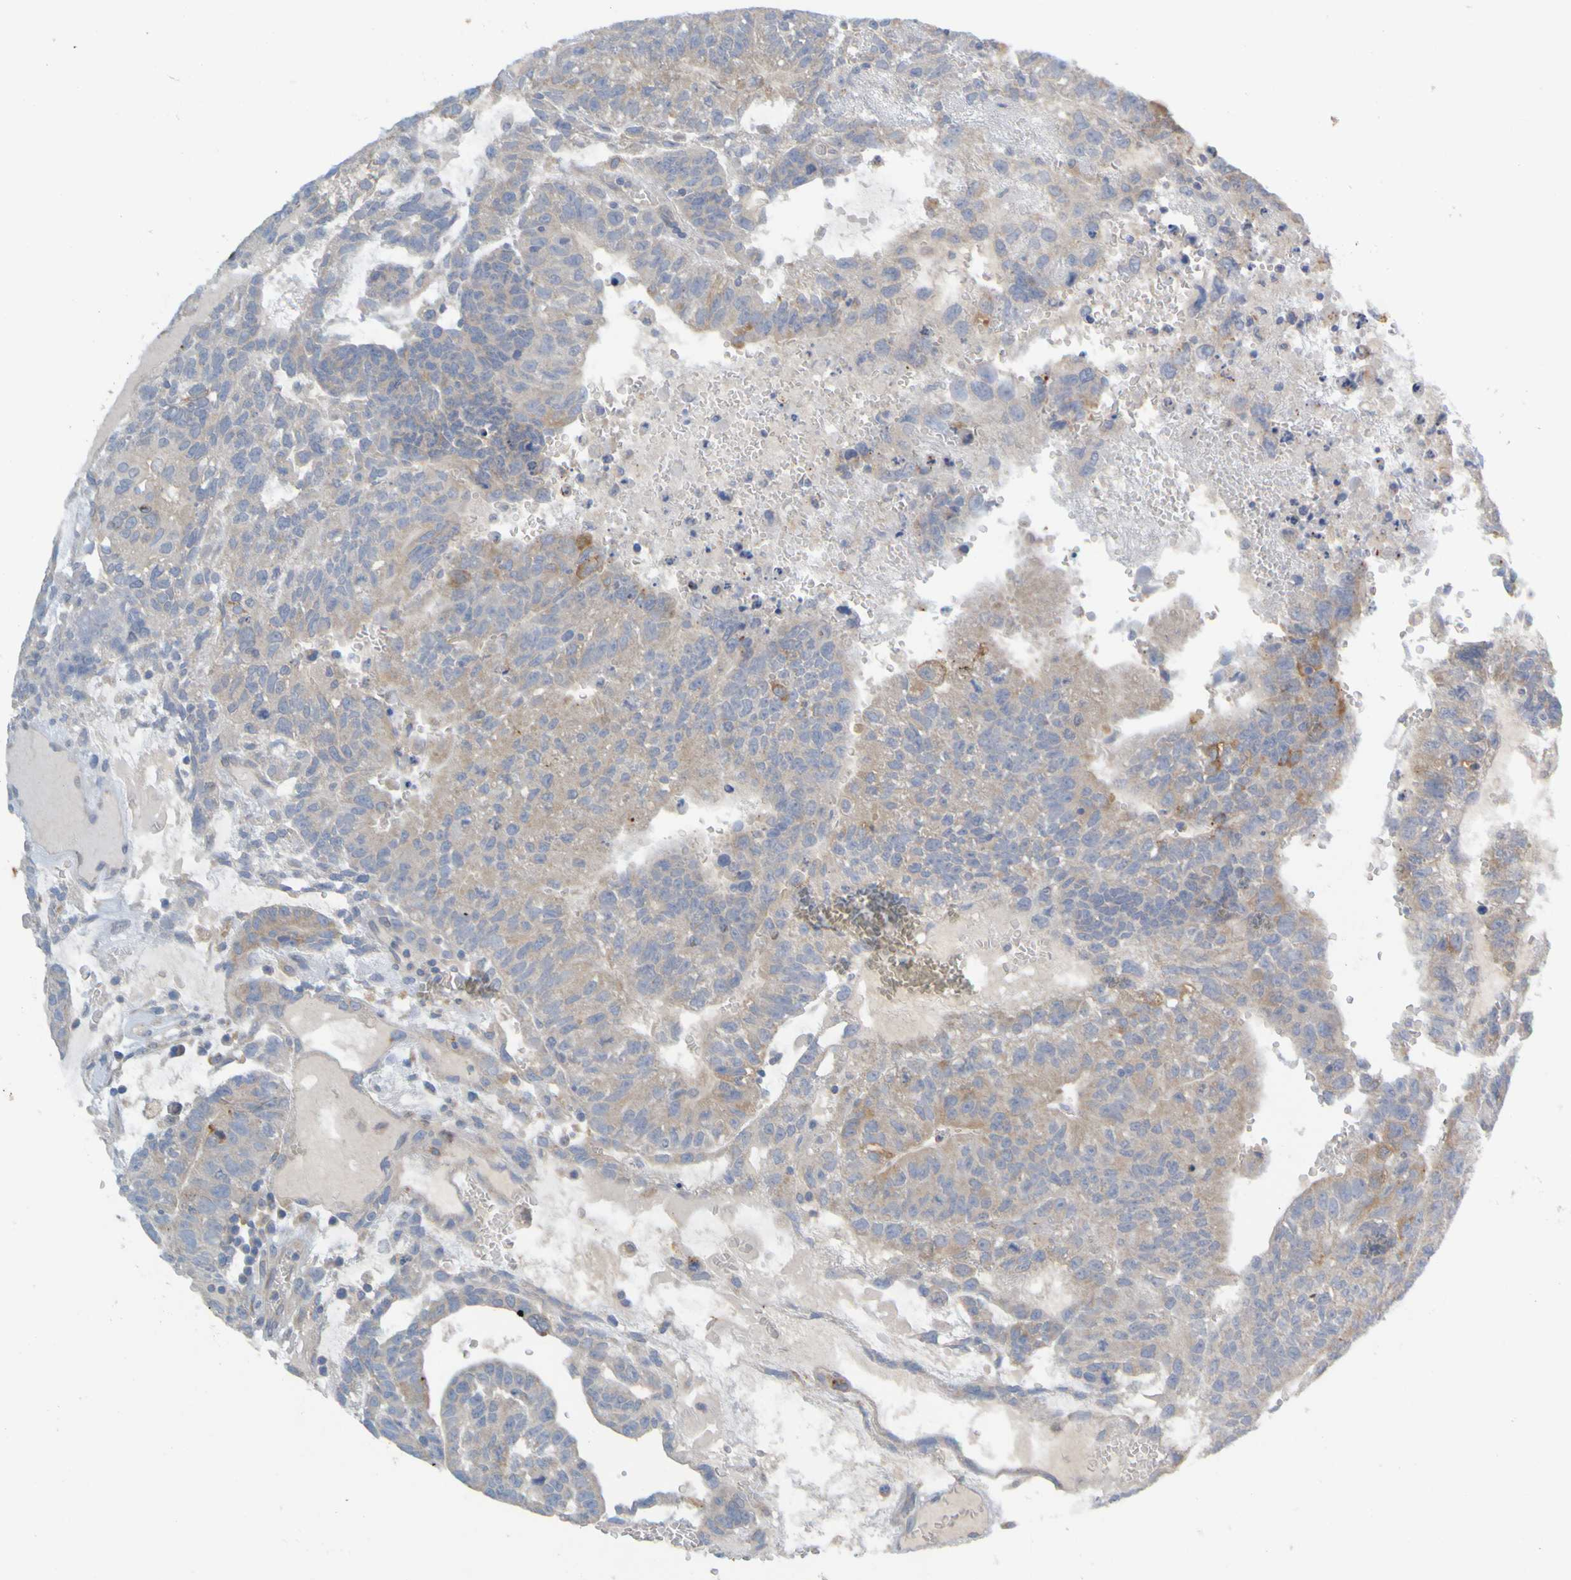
{"staining": {"intensity": "moderate", "quantity": ">75%", "location": "cytoplasmic/membranous"}, "tissue": "testis cancer", "cell_type": "Tumor cells", "image_type": "cancer", "snomed": [{"axis": "morphology", "description": "Seminoma, NOS"}, {"axis": "morphology", "description": "Carcinoma, Embryonal, NOS"}, {"axis": "topography", "description": "Testis"}], "caption": "Human seminoma (testis) stained with a protein marker reveals moderate staining in tumor cells.", "gene": "MAG", "patient": {"sex": "male", "age": 52}}